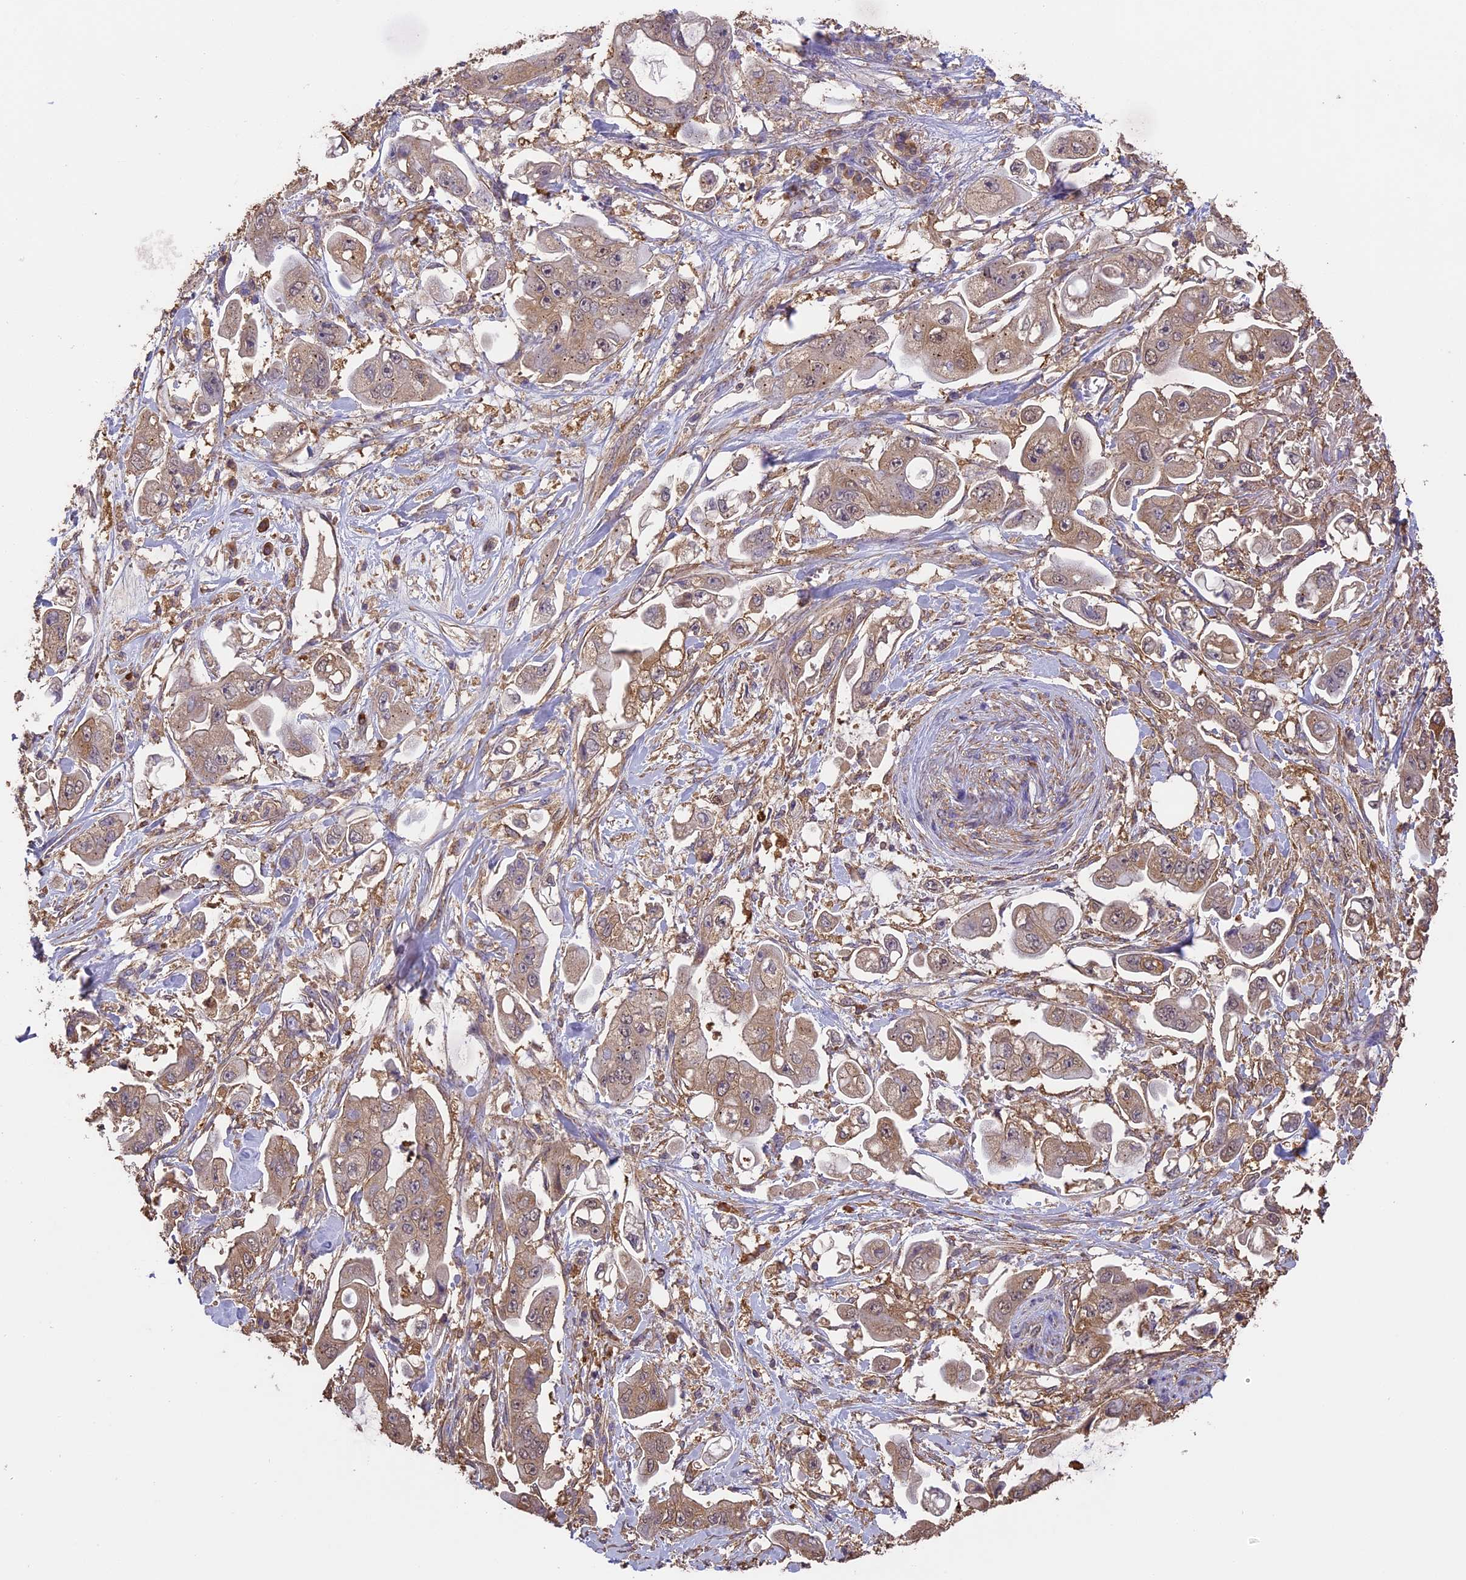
{"staining": {"intensity": "weak", "quantity": ">75%", "location": "cytoplasmic/membranous,nuclear"}, "tissue": "stomach cancer", "cell_type": "Tumor cells", "image_type": "cancer", "snomed": [{"axis": "morphology", "description": "Adenocarcinoma, NOS"}, {"axis": "topography", "description": "Stomach"}], "caption": "A brown stain shows weak cytoplasmic/membranous and nuclear staining of a protein in human adenocarcinoma (stomach) tumor cells.", "gene": "ARHGAP19", "patient": {"sex": "male", "age": 62}}